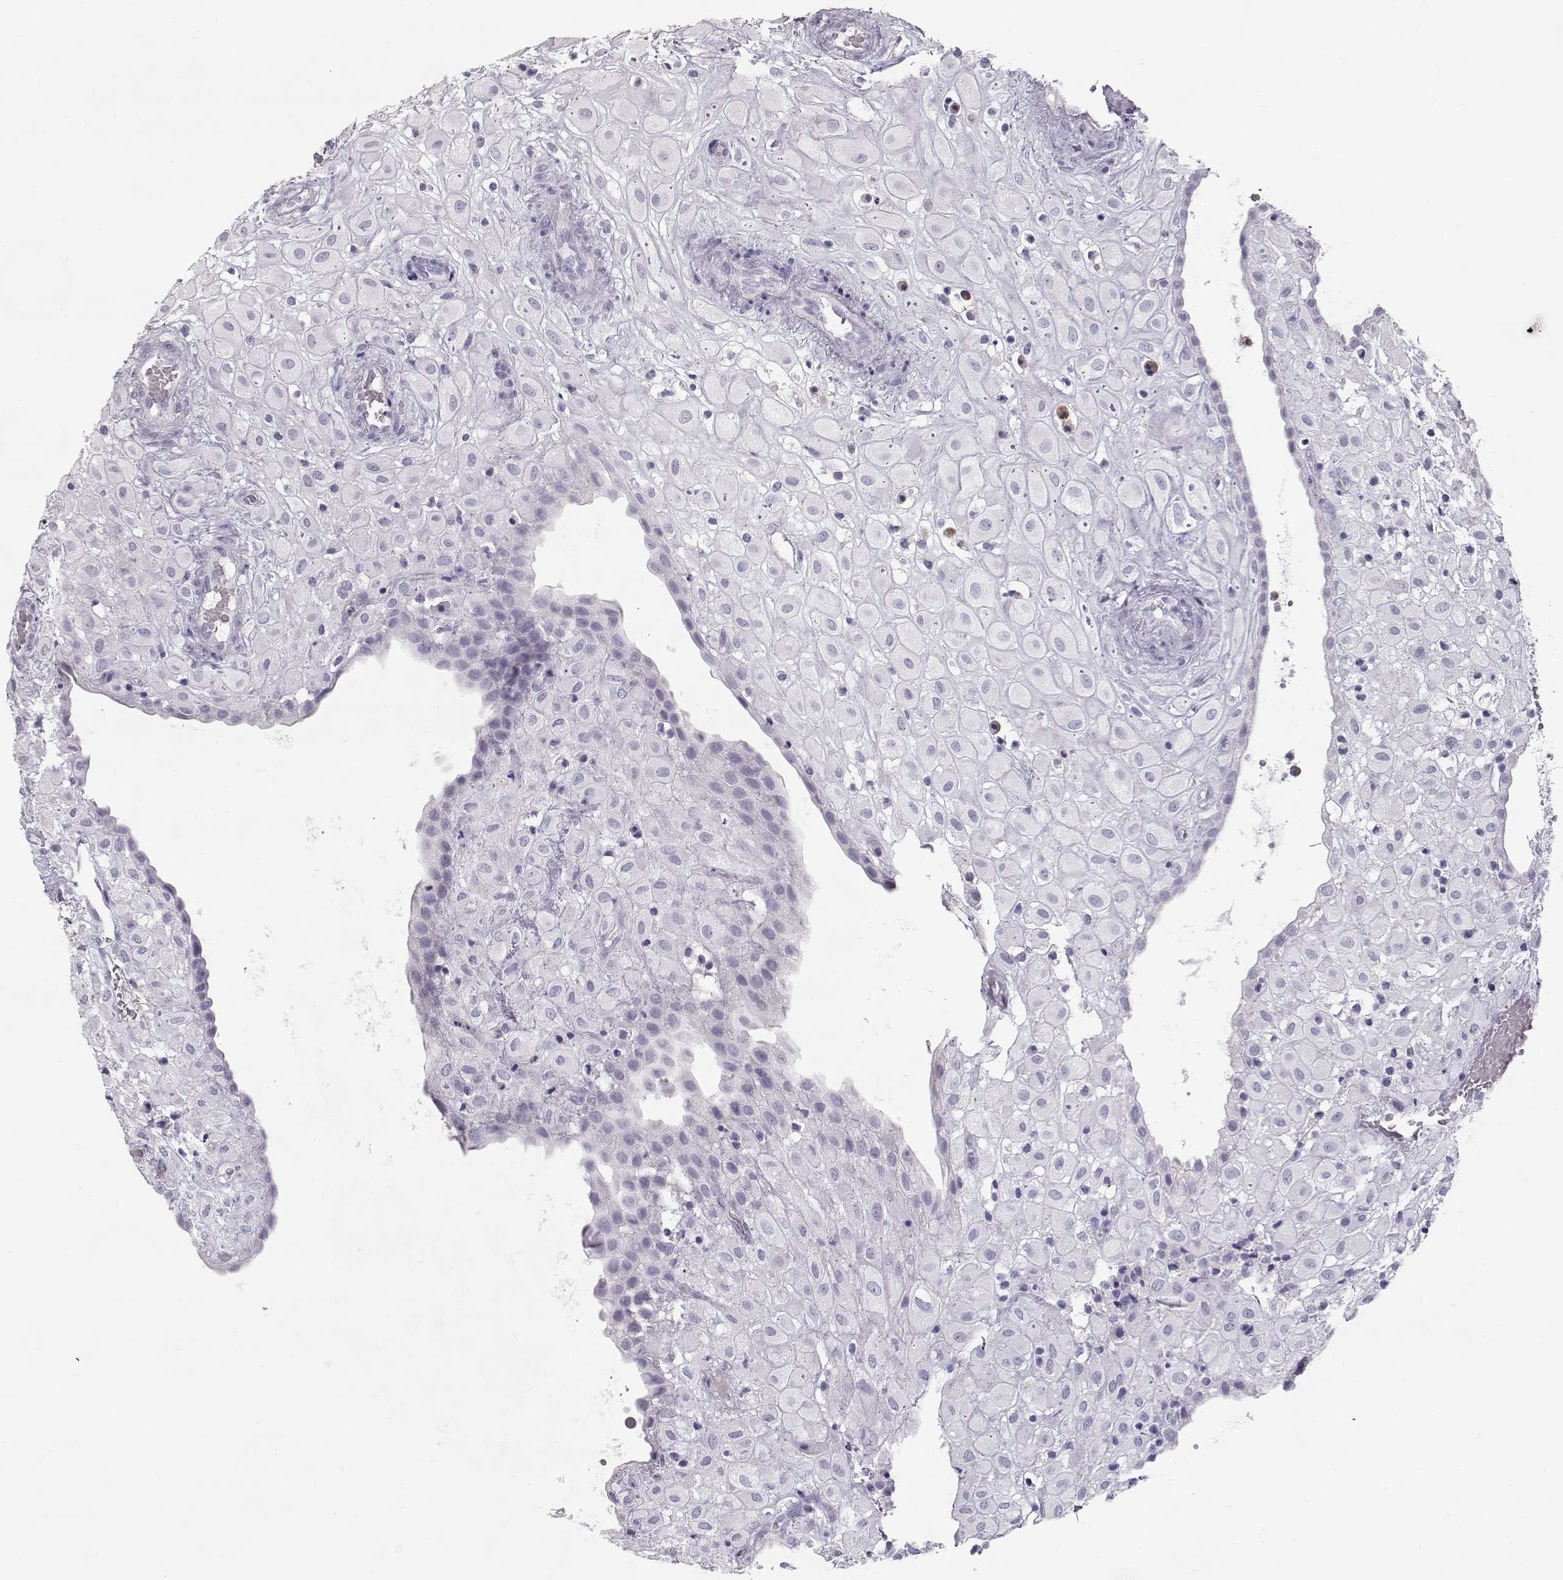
{"staining": {"intensity": "negative", "quantity": "none", "location": "none"}, "tissue": "placenta", "cell_type": "Decidual cells", "image_type": "normal", "snomed": [{"axis": "morphology", "description": "Normal tissue, NOS"}, {"axis": "topography", "description": "Placenta"}], "caption": "IHC image of benign placenta: human placenta stained with DAB (3,3'-diaminobenzidine) reveals no significant protein staining in decidual cells. The staining is performed using DAB brown chromogen with nuclei counter-stained in using hematoxylin.", "gene": "MIP", "patient": {"sex": "female", "age": 24}}